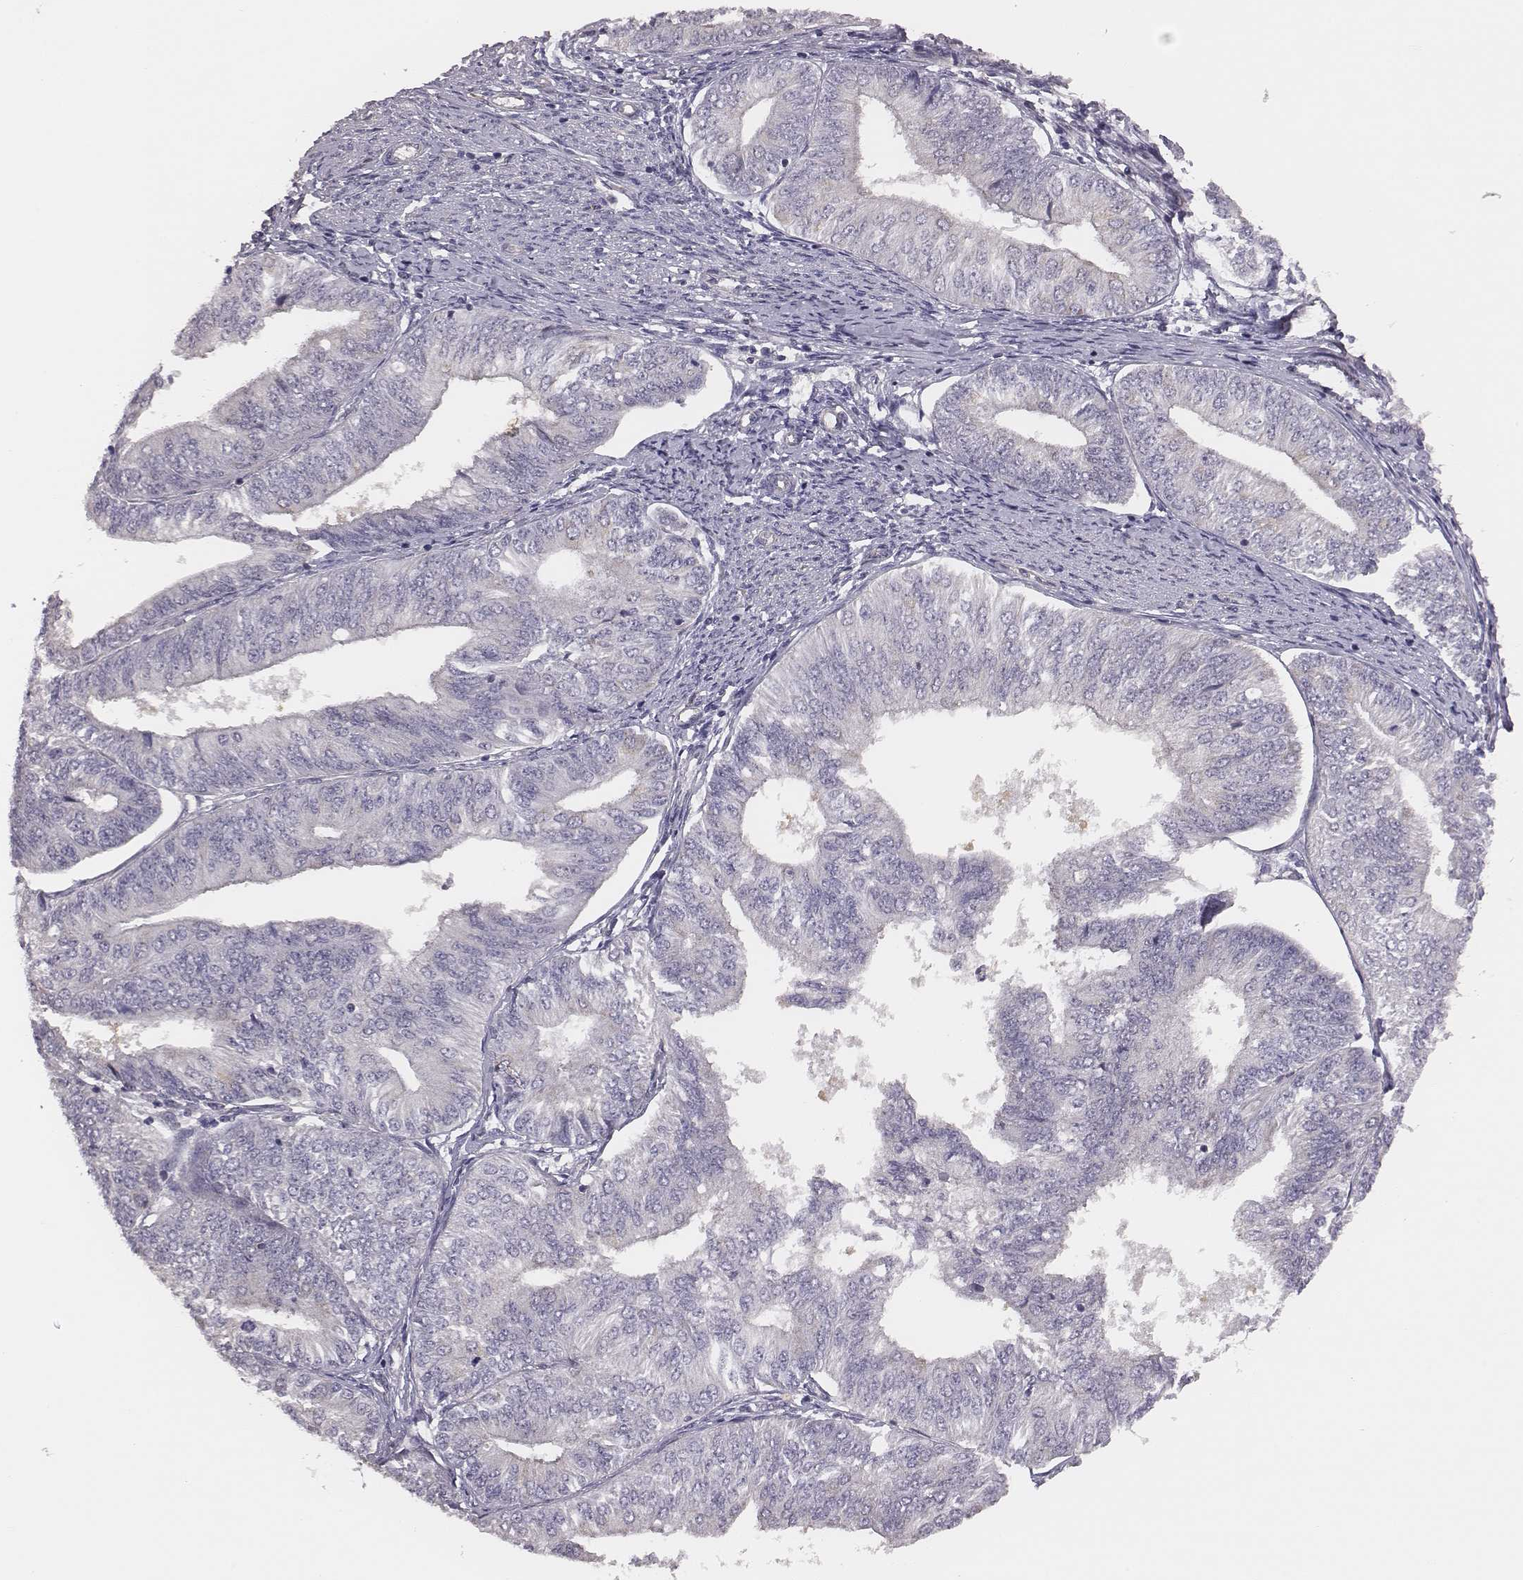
{"staining": {"intensity": "negative", "quantity": "none", "location": "none"}, "tissue": "endometrial cancer", "cell_type": "Tumor cells", "image_type": "cancer", "snomed": [{"axis": "morphology", "description": "Adenocarcinoma, NOS"}, {"axis": "topography", "description": "Endometrium"}], "caption": "An IHC micrograph of endometrial cancer (adenocarcinoma) is shown. There is no staining in tumor cells of endometrial cancer (adenocarcinoma).", "gene": "SCARF1", "patient": {"sex": "female", "age": 58}}